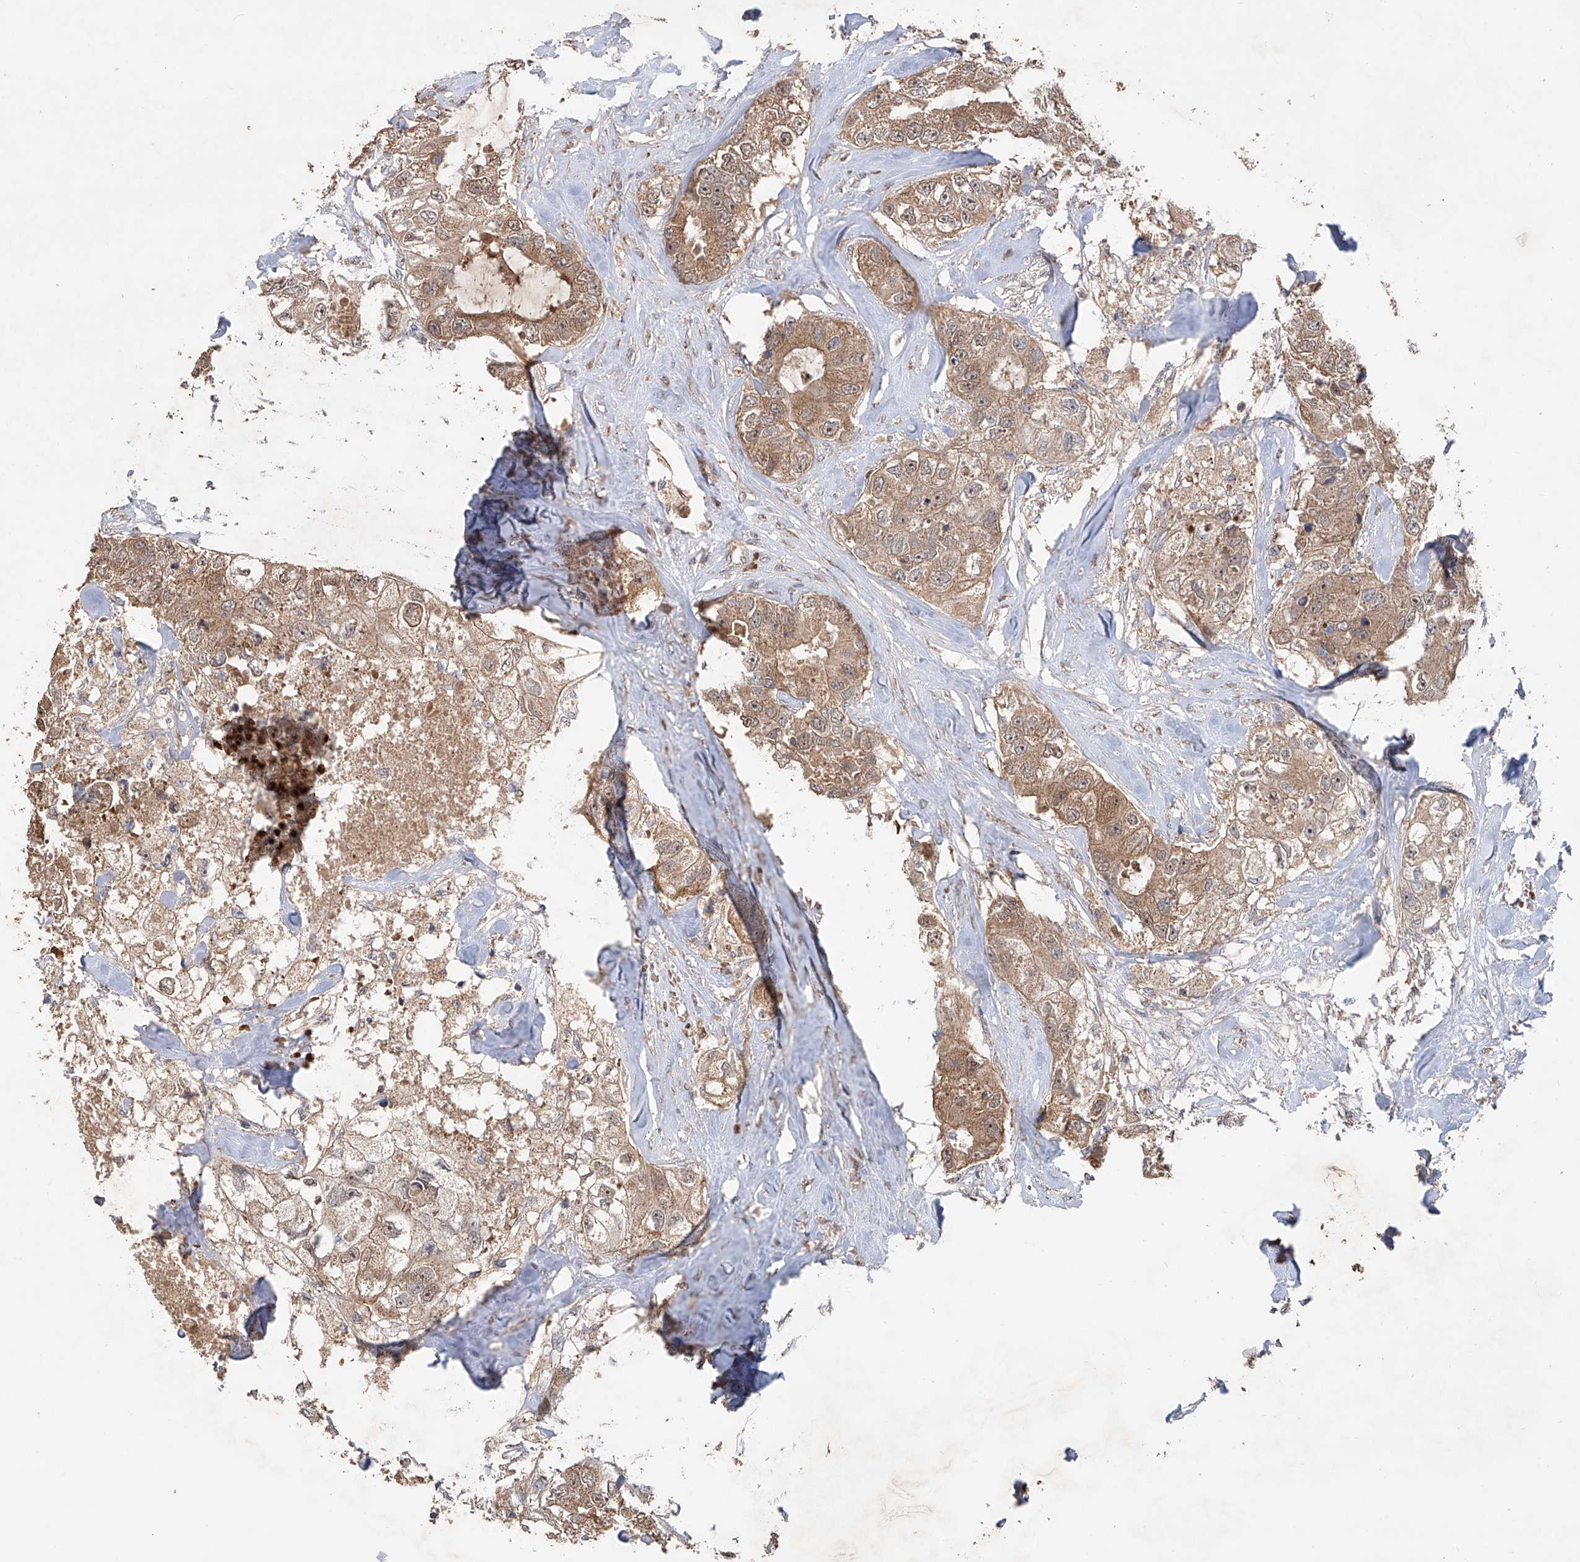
{"staining": {"intensity": "moderate", "quantity": ">75%", "location": "cytoplasmic/membranous"}, "tissue": "breast cancer", "cell_type": "Tumor cells", "image_type": "cancer", "snomed": [{"axis": "morphology", "description": "Duct carcinoma"}, {"axis": "topography", "description": "Breast"}], "caption": "Breast intraductal carcinoma stained with IHC exhibits moderate cytoplasmic/membranous staining in approximately >75% of tumor cells.", "gene": "EDN1", "patient": {"sex": "female", "age": 62}}